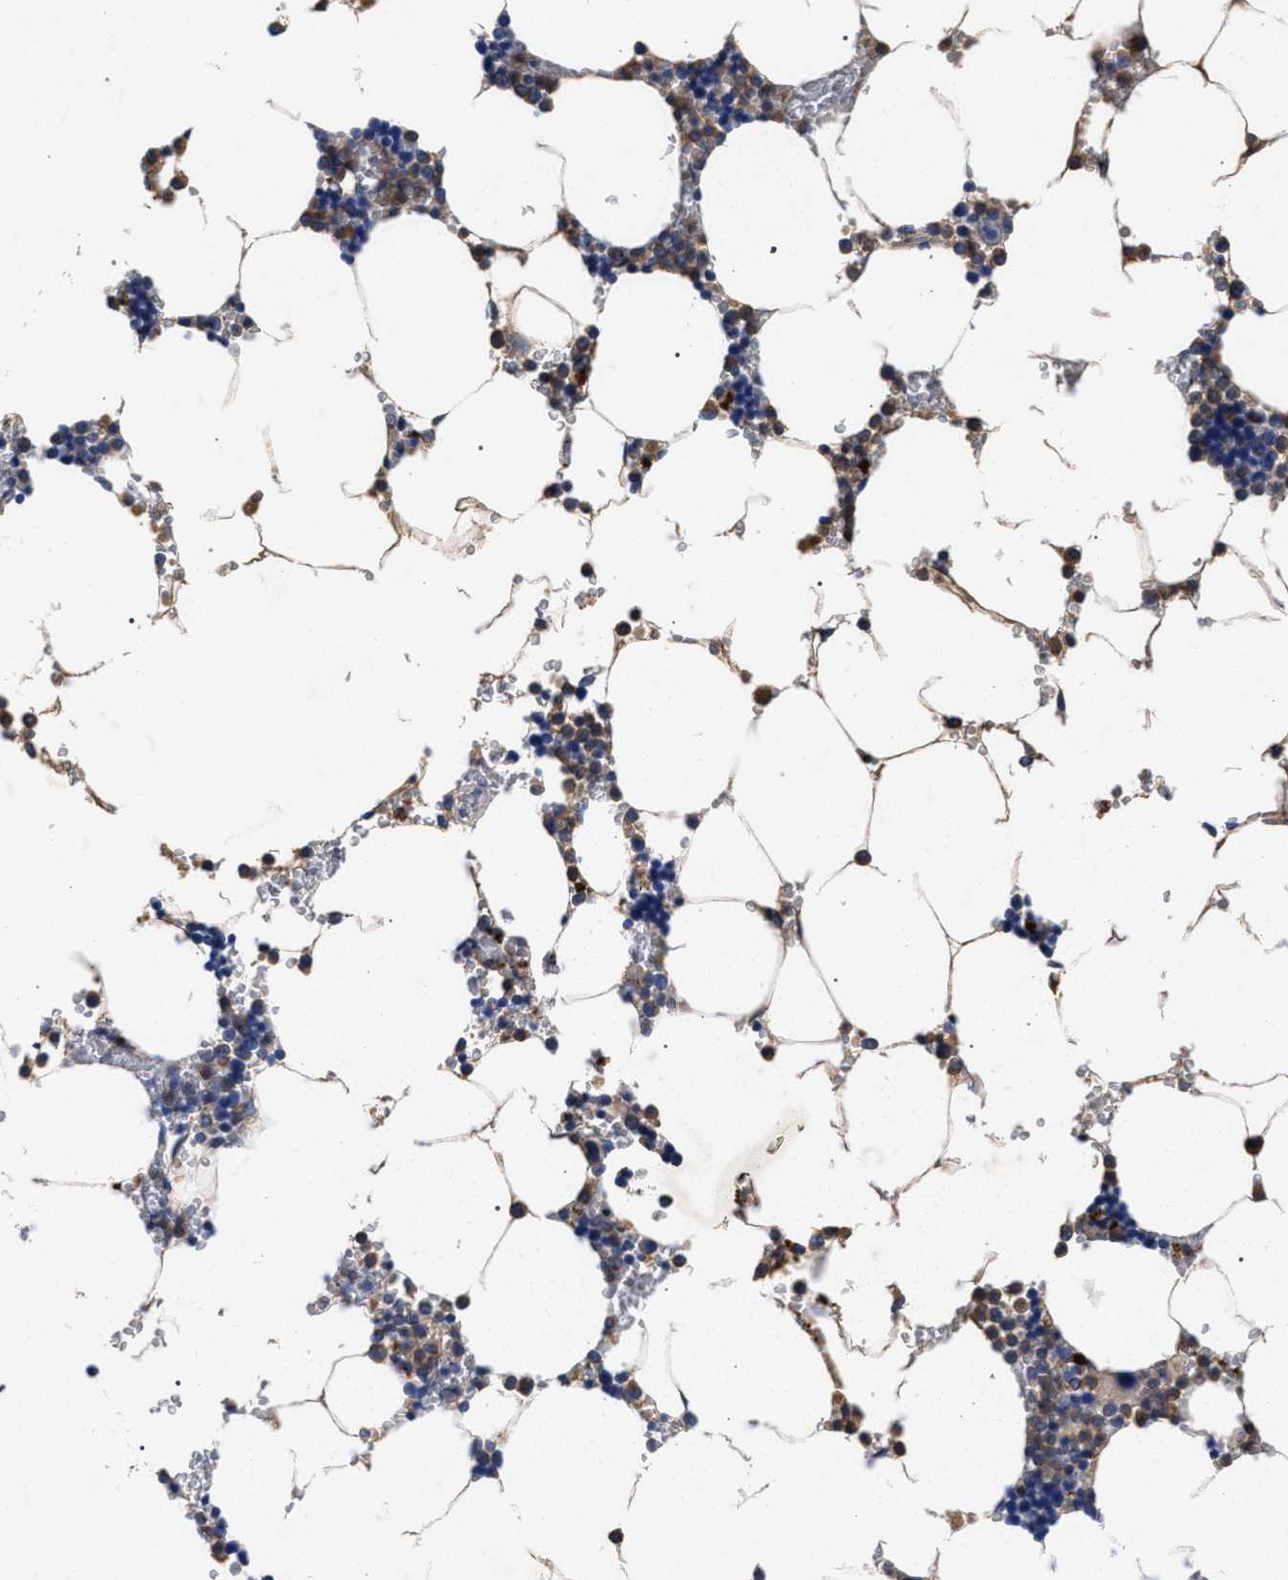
{"staining": {"intensity": "moderate", "quantity": "25%-75%", "location": "cytoplasmic/membranous"}, "tissue": "bone marrow", "cell_type": "Hematopoietic cells", "image_type": "normal", "snomed": [{"axis": "morphology", "description": "Normal tissue, NOS"}, {"axis": "topography", "description": "Bone marrow"}], "caption": "A brown stain shows moderate cytoplasmic/membranous expression of a protein in hematopoietic cells of benign bone marrow. (IHC, brightfield microscopy, high magnification).", "gene": "HSD17B14", "patient": {"sex": "male", "age": 70}}